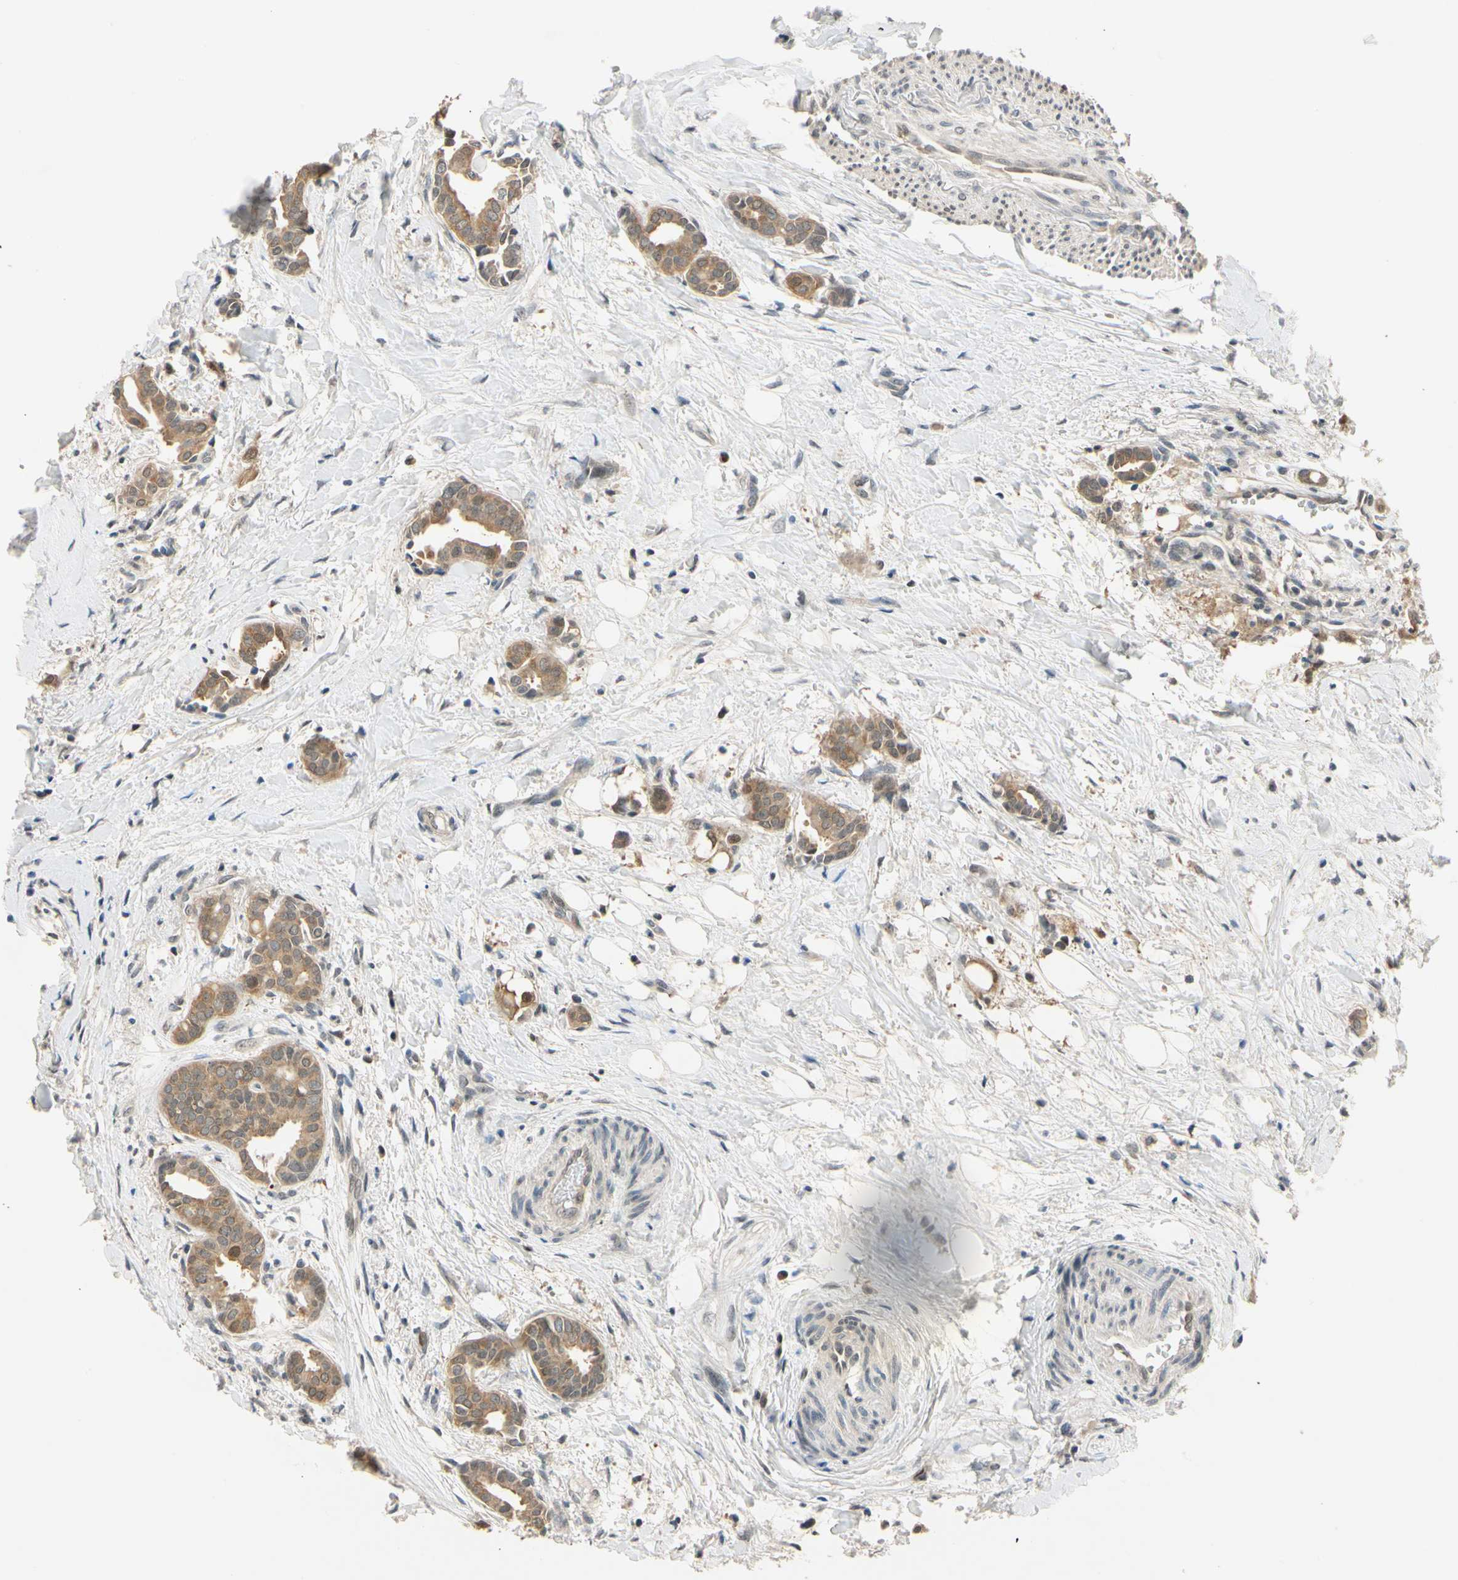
{"staining": {"intensity": "moderate", "quantity": "25%-75%", "location": "cytoplasmic/membranous"}, "tissue": "head and neck cancer", "cell_type": "Tumor cells", "image_type": "cancer", "snomed": [{"axis": "morphology", "description": "Adenocarcinoma, NOS"}, {"axis": "topography", "description": "Salivary gland"}, {"axis": "topography", "description": "Head-Neck"}], "caption": "The image displays immunohistochemical staining of head and neck cancer. There is moderate cytoplasmic/membranous staining is appreciated in about 25%-75% of tumor cells.", "gene": "RIOX2", "patient": {"sex": "female", "age": 59}}